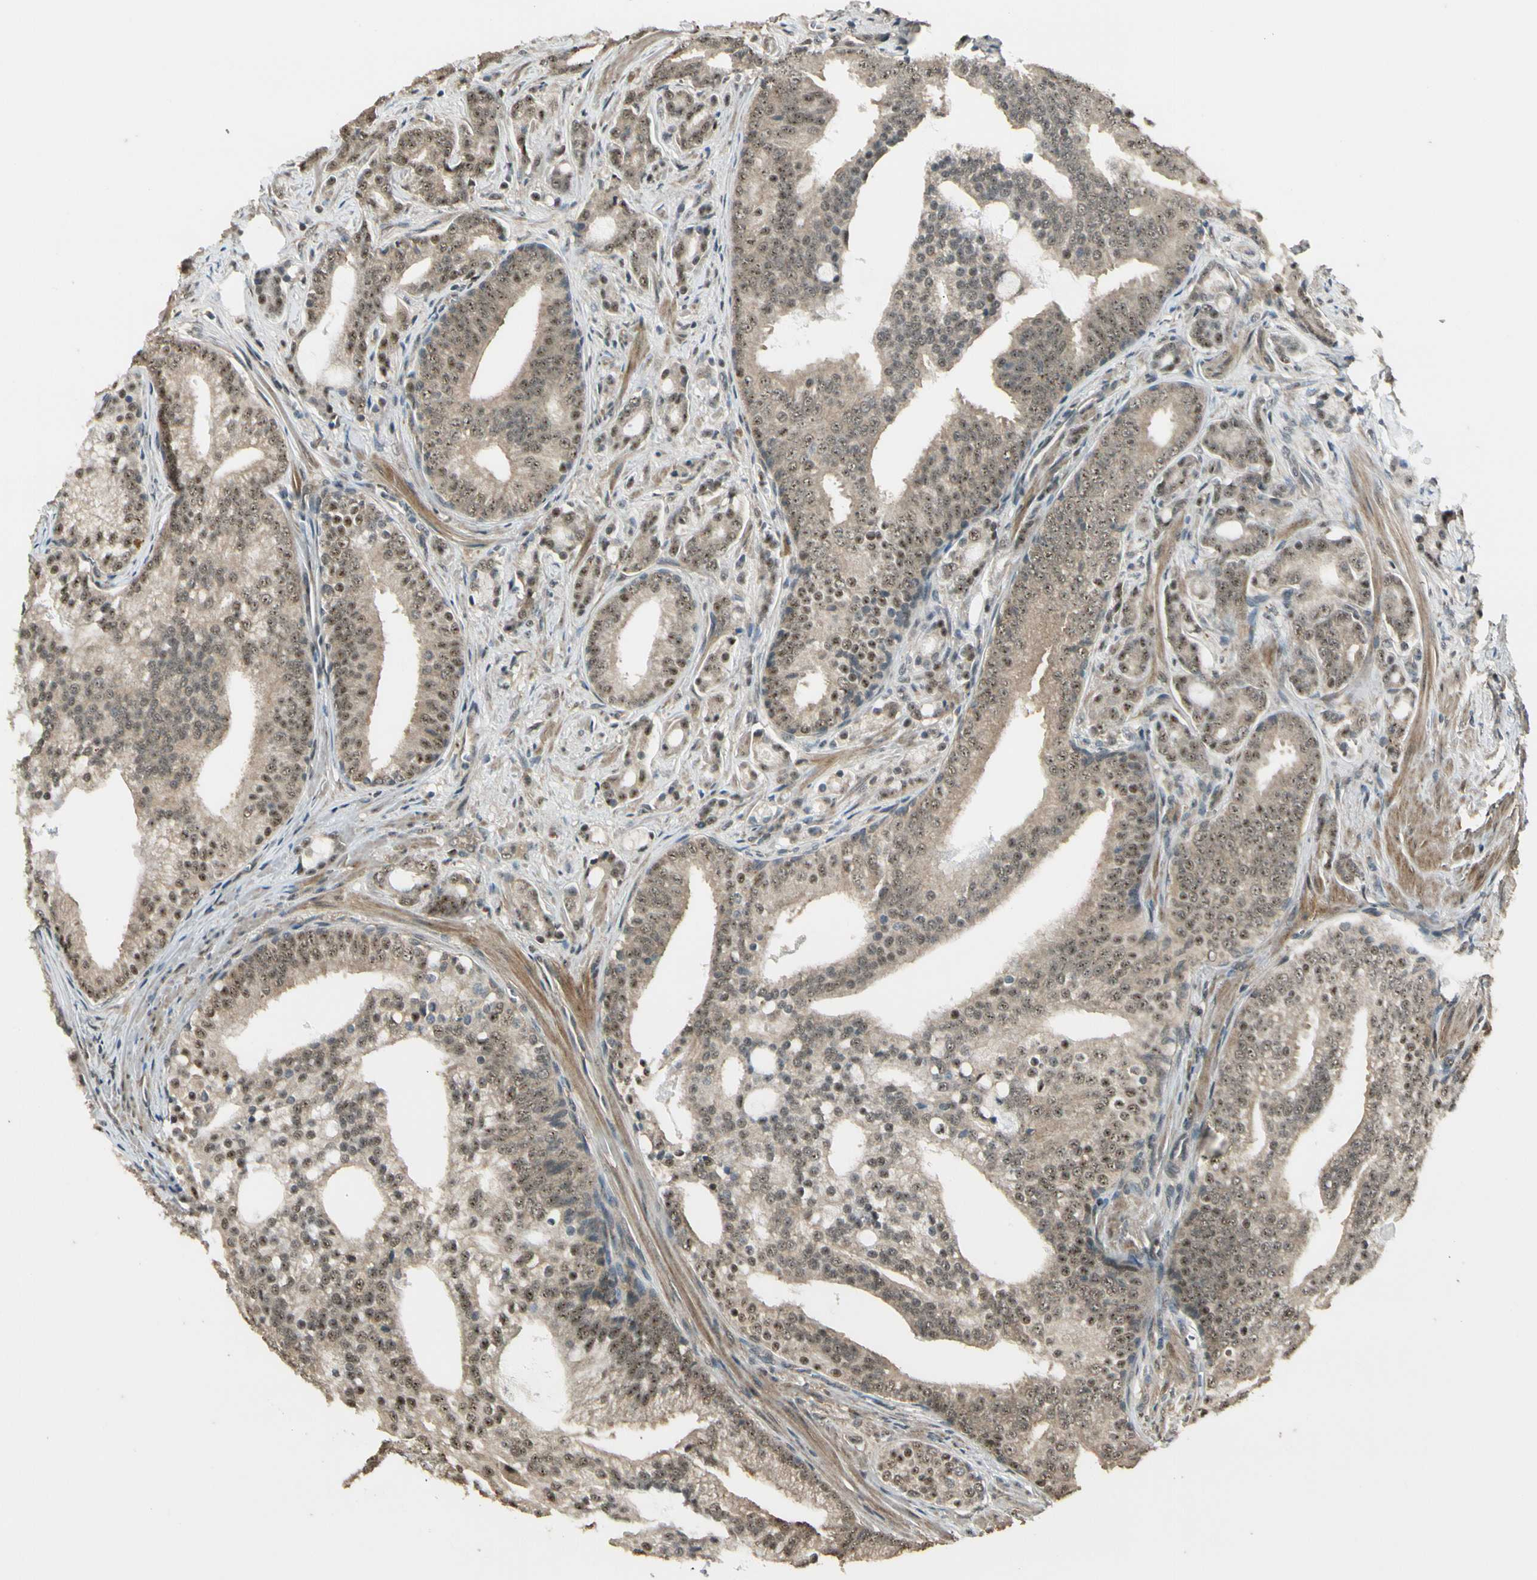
{"staining": {"intensity": "moderate", "quantity": ">75%", "location": "cytoplasmic/membranous,nuclear"}, "tissue": "prostate cancer", "cell_type": "Tumor cells", "image_type": "cancer", "snomed": [{"axis": "morphology", "description": "Adenocarcinoma, Low grade"}, {"axis": "topography", "description": "Prostate"}], "caption": "Tumor cells exhibit medium levels of moderate cytoplasmic/membranous and nuclear staining in about >75% of cells in human prostate low-grade adenocarcinoma.", "gene": "MCPH1", "patient": {"sex": "male", "age": 58}}